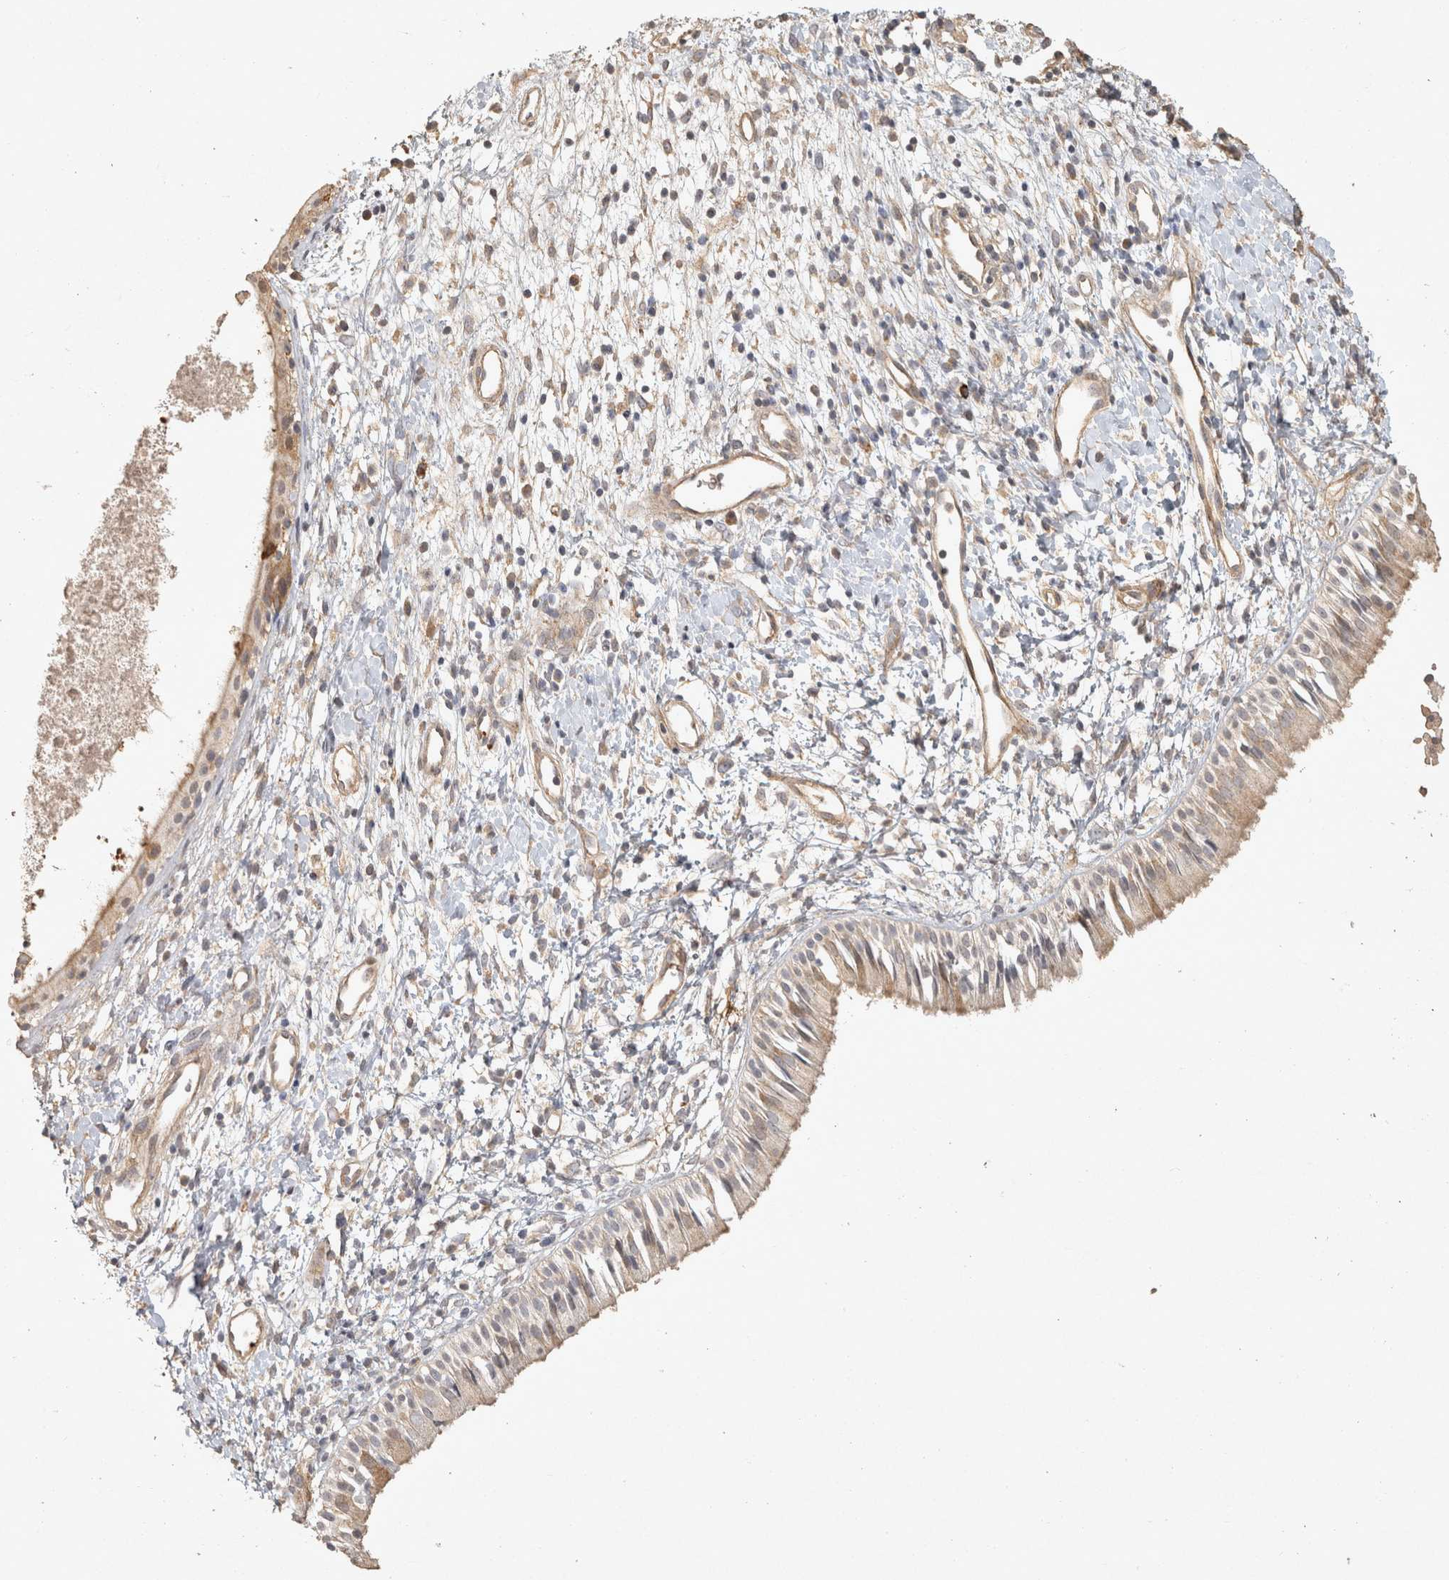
{"staining": {"intensity": "moderate", "quantity": ">75%", "location": "cytoplasmic/membranous"}, "tissue": "nasopharynx", "cell_type": "Respiratory epithelial cells", "image_type": "normal", "snomed": [{"axis": "morphology", "description": "Normal tissue, NOS"}, {"axis": "topography", "description": "Nasopharynx"}], "caption": "Moderate cytoplasmic/membranous protein positivity is seen in about >75% of respiratory epithelial cells in nasopharynx. (DAB (3,3'-diaminobenzidine) IHC, brown staining for protein, blue staining for nuclei).", "gene": "OSTN", "patient": {"sex": "male", "age": 22}}